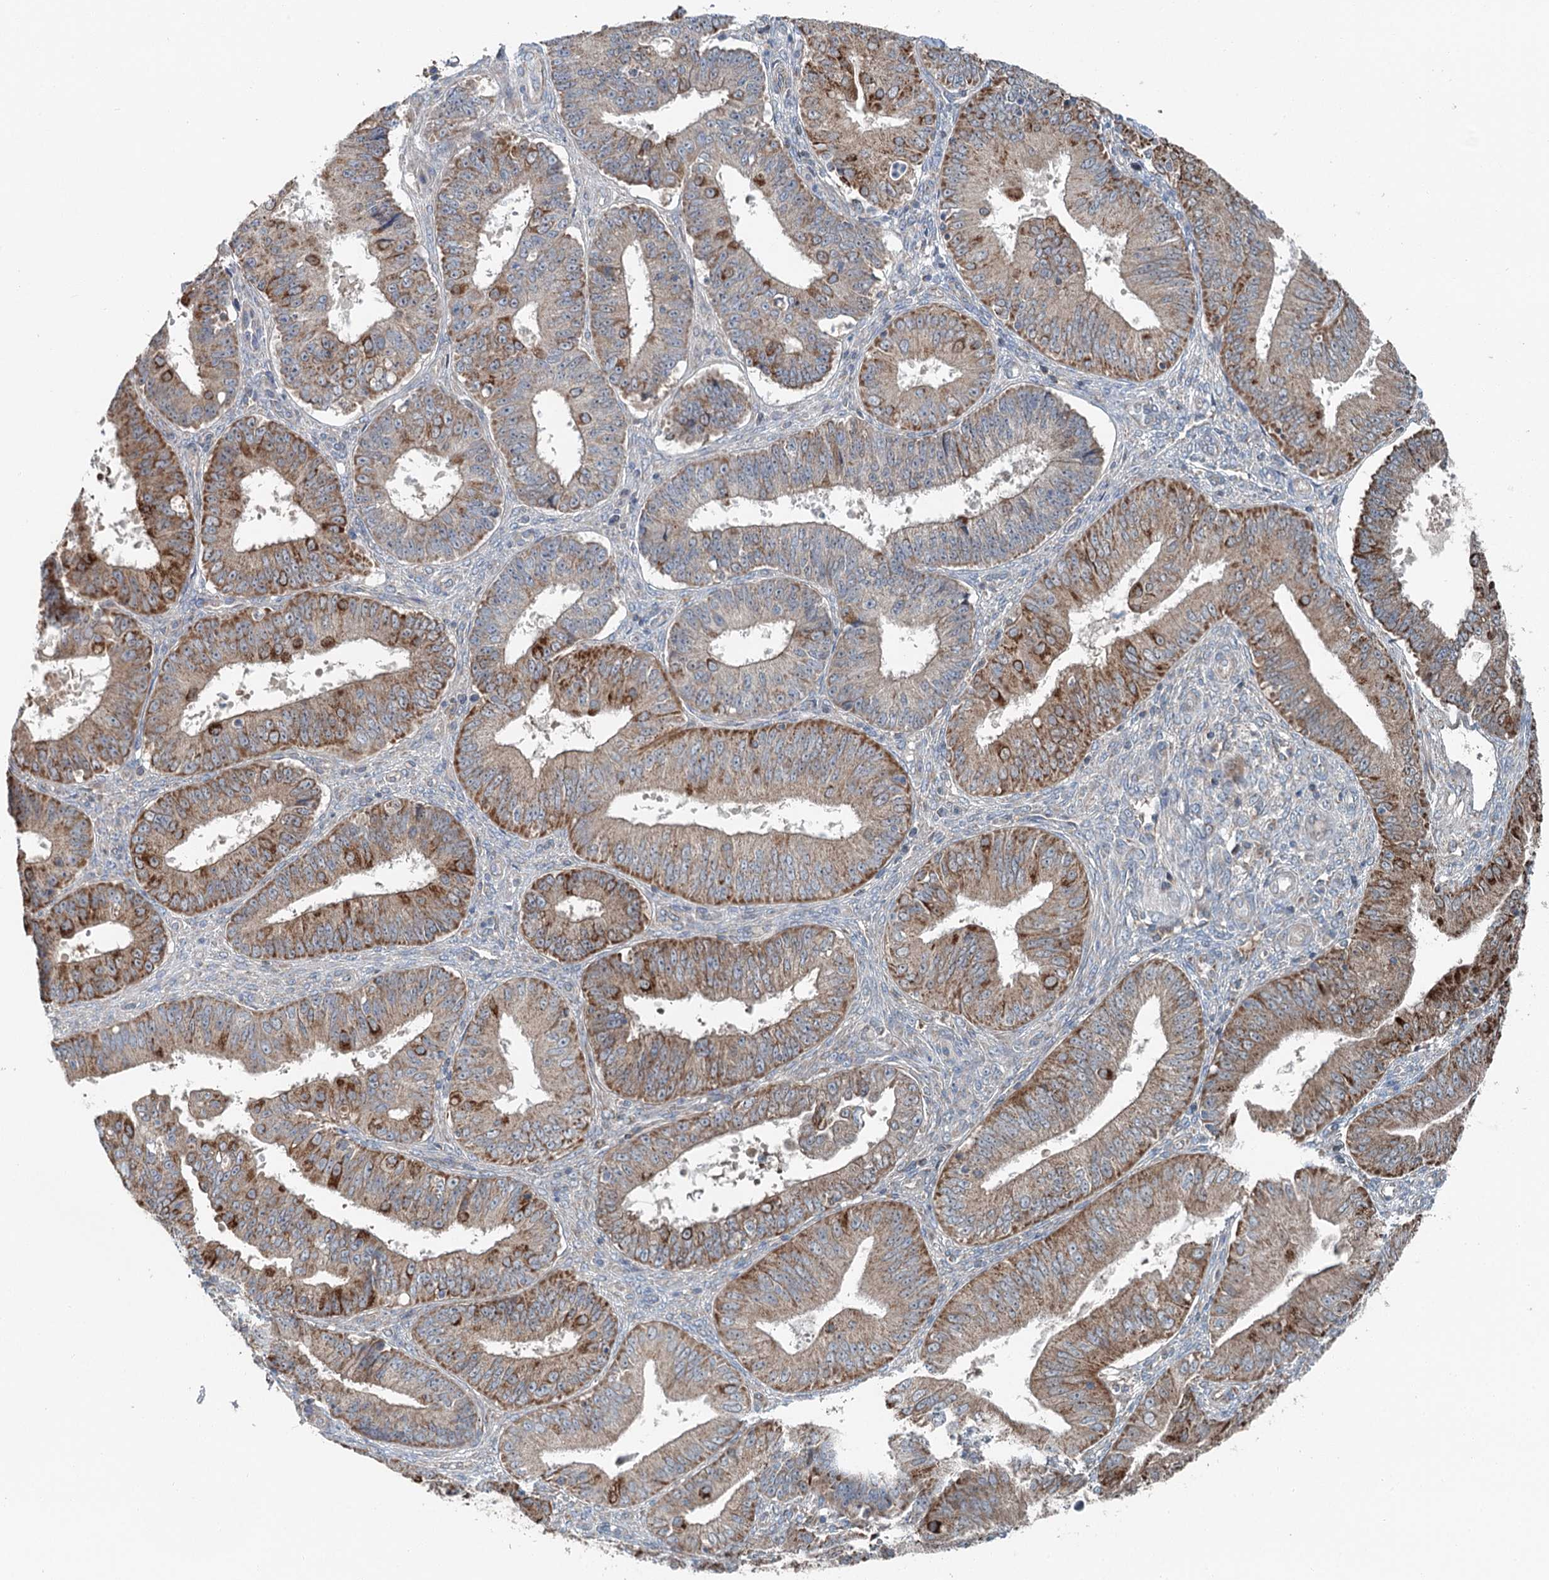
{"staining": {"intensity": "strong", "quantity": "25%-75%", "location": "cytoplasmic/membranous"}, "tissue": "ovarian cancer", "cell_type": "Tumor cells", "image_type": "cancer", "snomed": [{"axis": "morphology", "description": "Carcinoma, endometroid"}, {"axis": "topography", "description": "Appendix"}, {"axis": "topography", "description": "Ovary"}], "caption": "Ovarian cancer tissue reveals strong cytoplasmic/membranous positivity in approximately 25%-75% of tumor cells, visualized by immunohistochemistry.", "gene": "CHCHD5", "patient": {"sex": "female", "age": 42}}